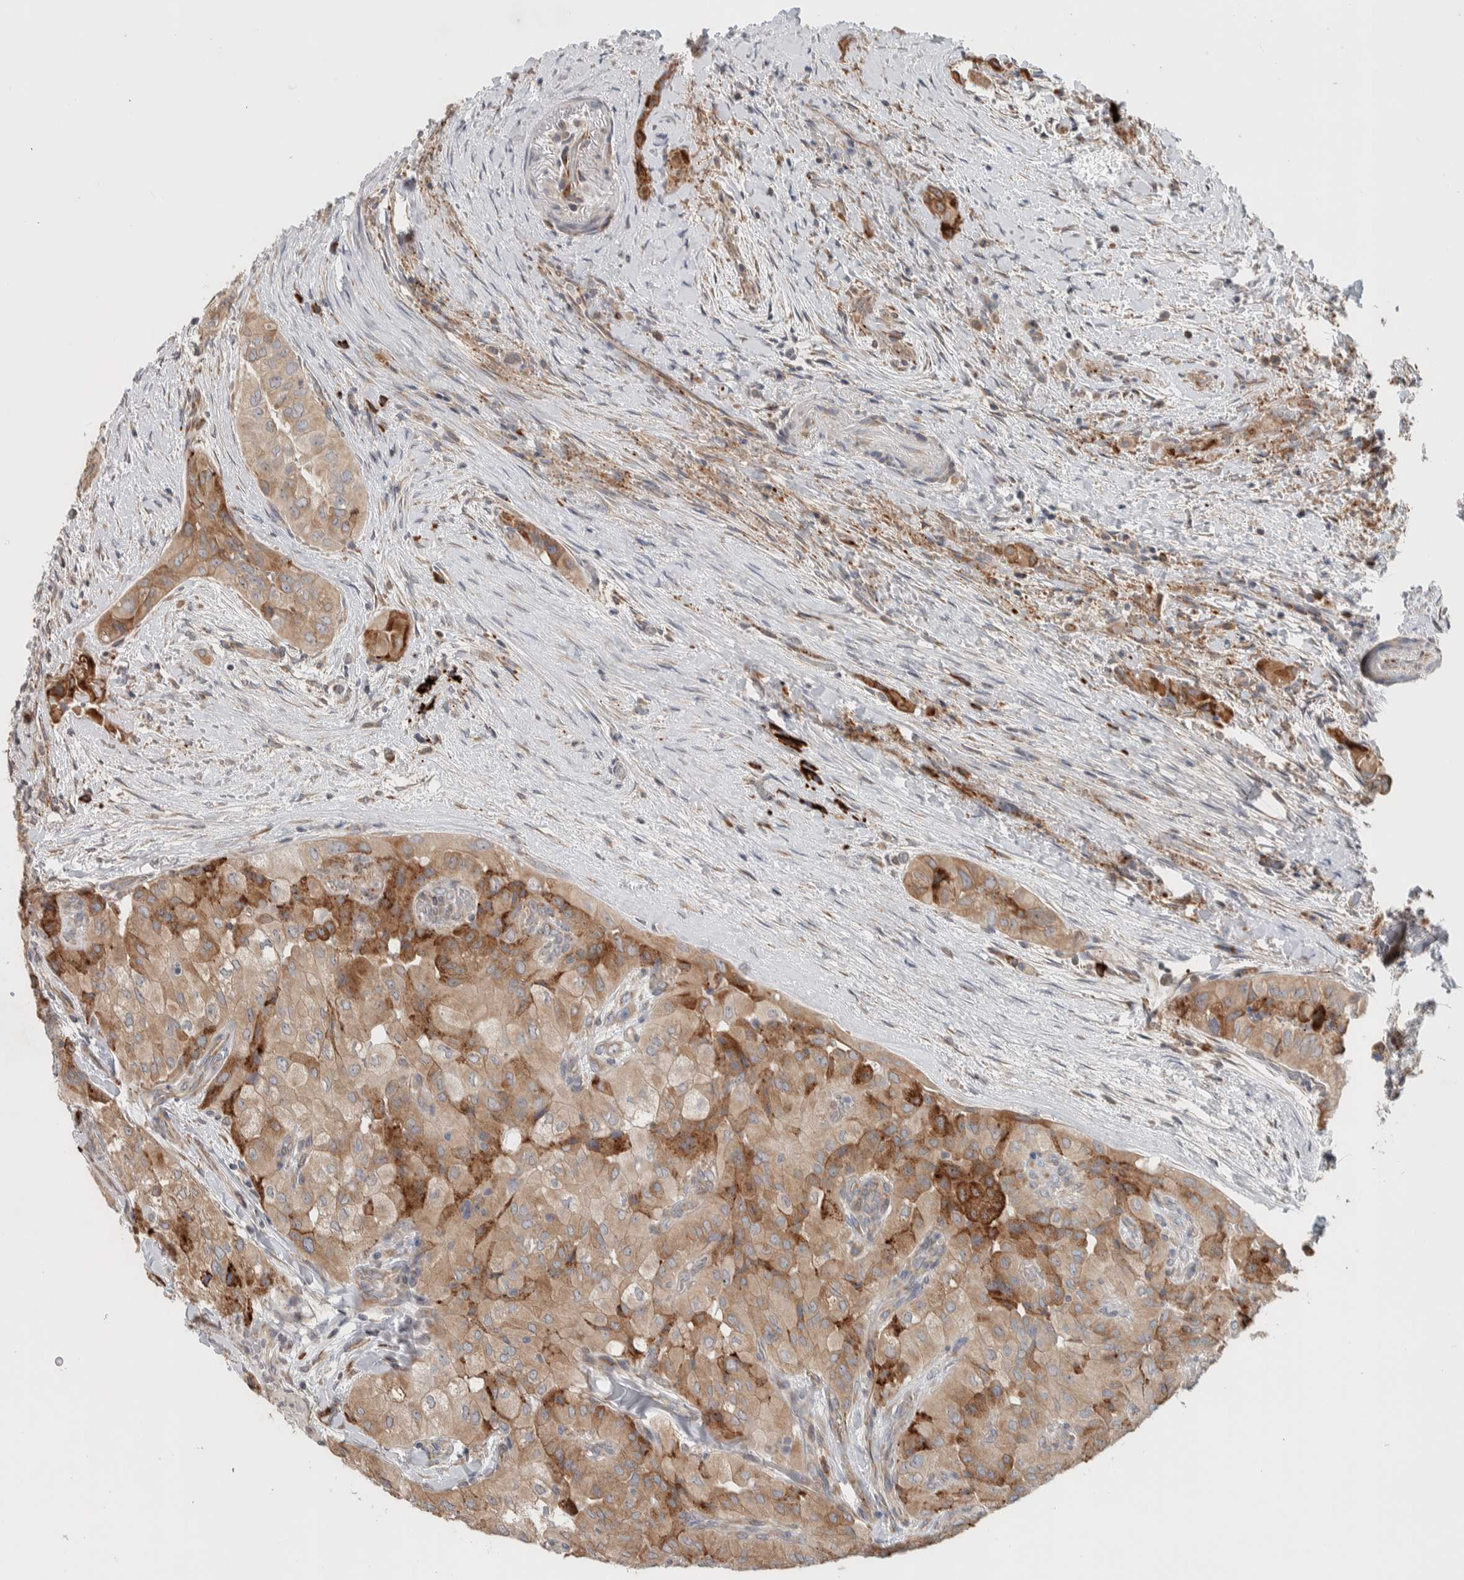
{"staining": {"intensity": "moderate", "quantity": ">75%", "location": "cytoplasmic/membranous"}, "tissue": "thyroid cancer", "cell_type": "Tumor cells", "image_type": "cancer", "snomed": [{"axis": "morphology", "description": "Papillary adenocarcinoma, NOS"}, {"axis": "topography", "description": "Thyroid gland"}], "caption": "Papillary adenocarcinoma (thyroid) stained with a protein marker exhibits moderate staining in tumor cells.", "gene": "ADCY8", "patient": {"sex": "female", "age": 59}}